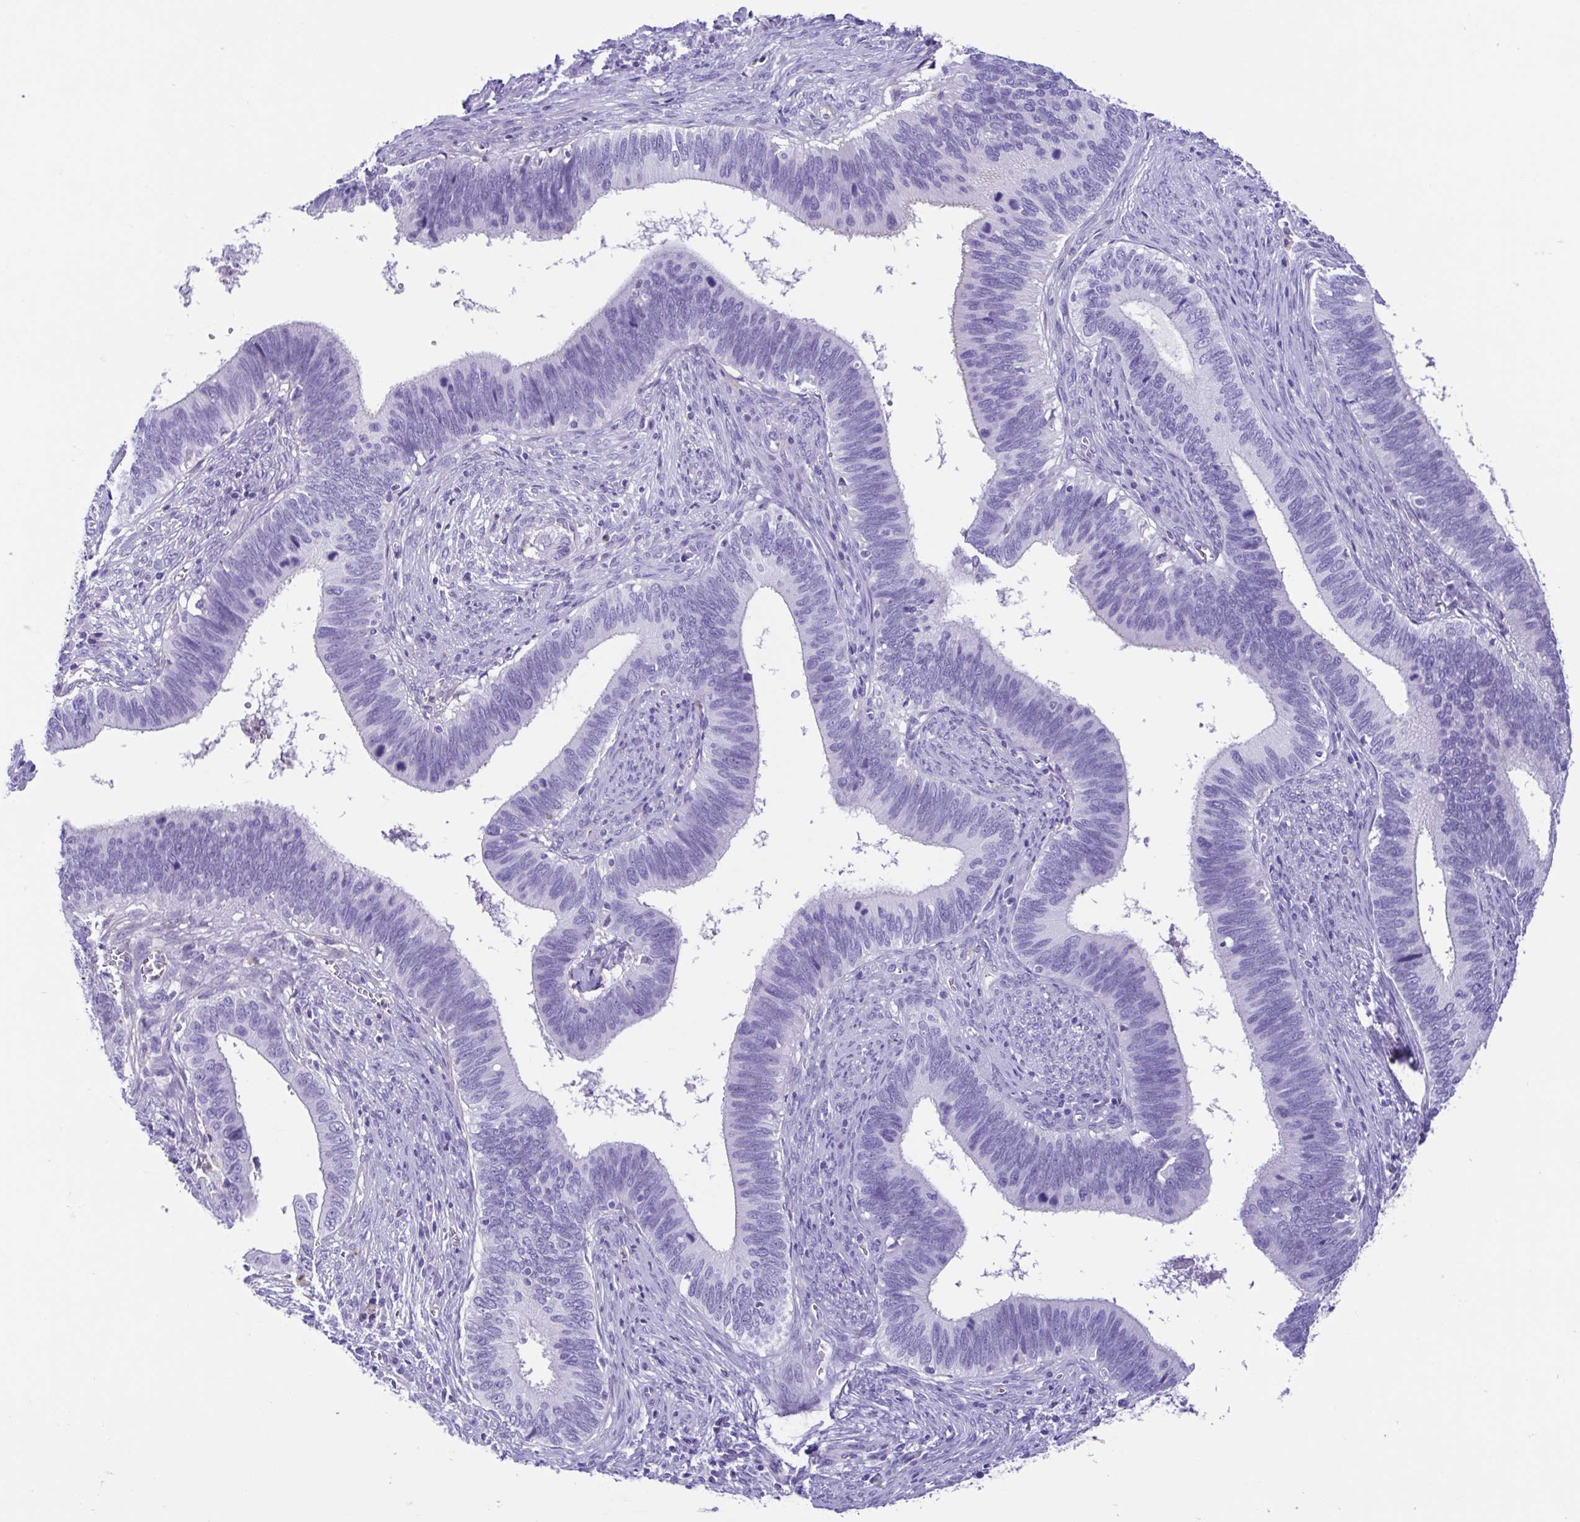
{"staining": {"intensity": "negative", "quantity": "none", "location": "none"}, "tissue": "cervical cancer", "cell_type": "Tumor cells", "image_type": "cancer", "snomed": [{"axis": "morphology", "description": "Adenocarcinoma, NOS"}, {"axis": "topography", "description": "Cervix"}], "caption": "High power microscopy image of an immunohistochemistry (IHC) micrograph of cervical cancer (adenocarcinoma), revealing no significant positivity in tumor cells. (DAB IHC, high magnification).", "gene": "CYP11B1", "patient": {"sex": "female", "age": 42}}